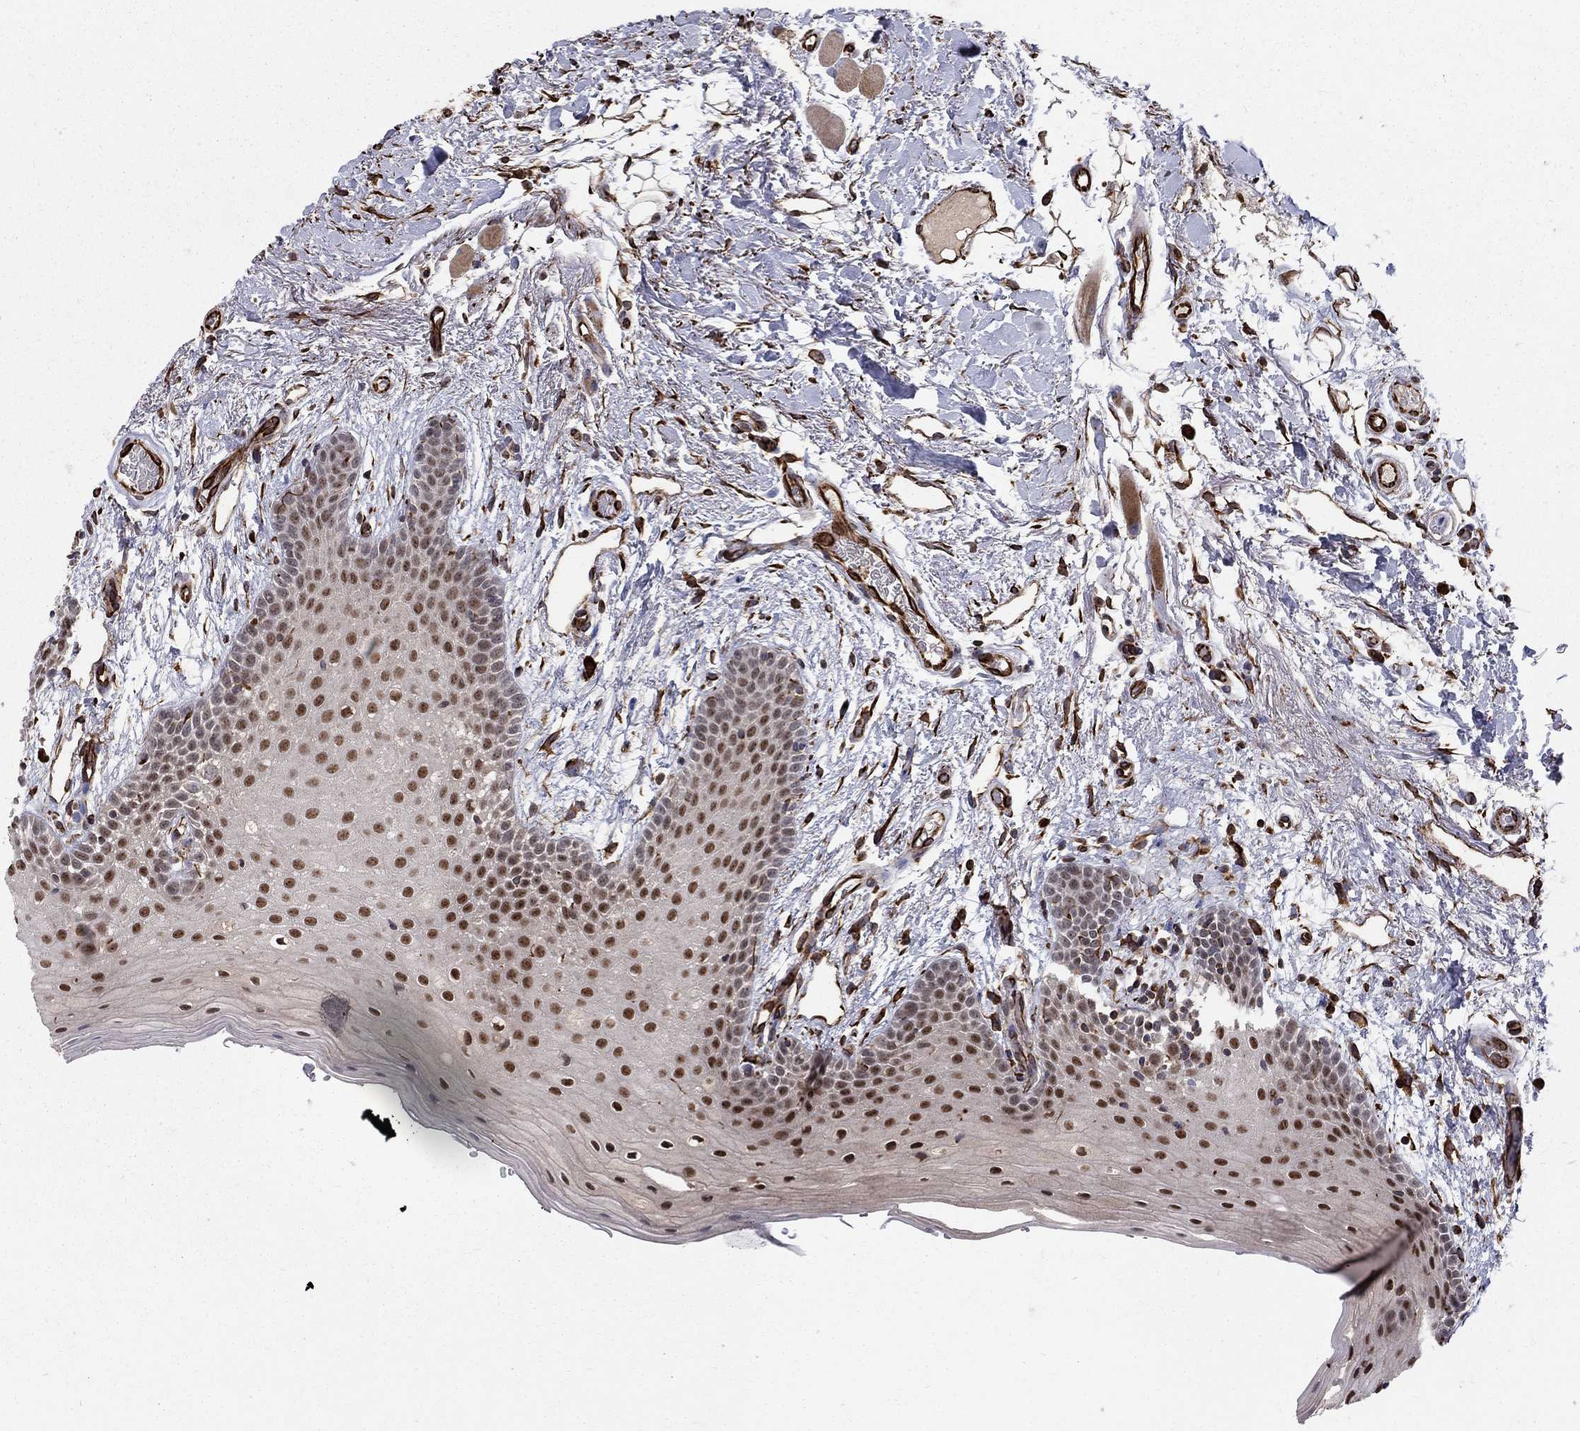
{"staining": {"intensity": "strong", "quantity": "25%-75%", "location": "nuclear"}, "tissue": "oral mucosa", "cell_type": "Squamous epithelial cells", "image_type": "normal", "snomed": [{"axis": "morphology", "description": "Normal tissue, NOS"}, {"axis": "topography", "description": "Oral tissue"}, {"axis": "topography", "description": "Tounge, NOS"}], "caption": "The photomicrograph exhibits staining of unremarkable oral mucosa, revealing strong nuclear protein expression (brown color) within squamous epithelial cells. (IHC, brightfield microscopy, high magnification).", "gene": "MSRA", "patient": {"sex": "female", "age": 86}}